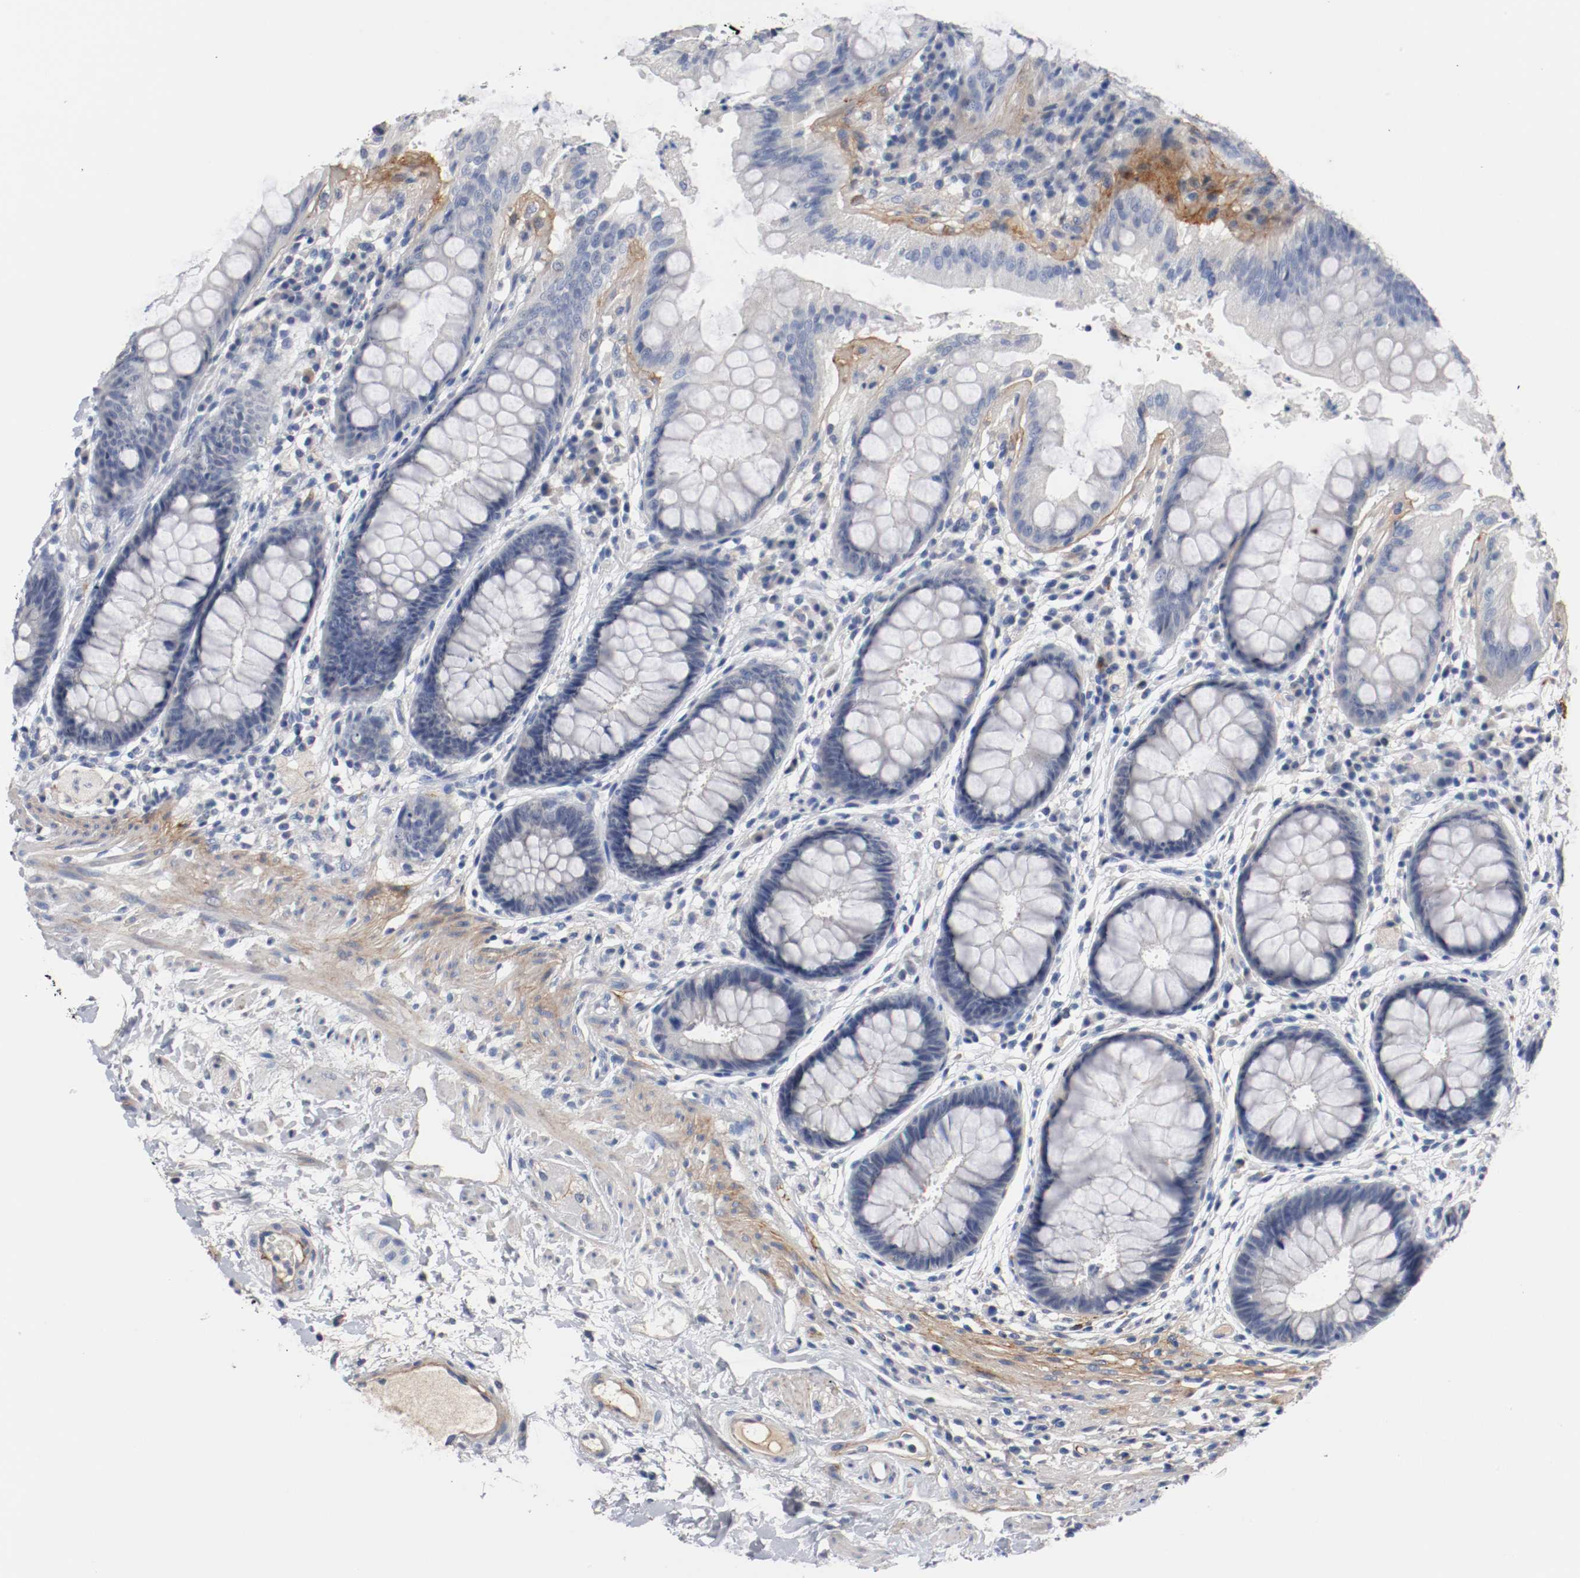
{"staining": {"intensity": "weak", "quantity": "25%-75%", "location": "cytoplasmic/membranous"}, "tissue": "rectum", "cell_type": "Glandular cells", "image_type": "normal", "snomed": [{"axis": "morphology", "description": "Normal tissue, NOS"}, {"axis": "topography", "description": "Rectum"}], "caption": "About 25%-75% of glandular cells in benign rectum show weak cytoplasmic/membranous protein positivity as visualized by brown immunohistochemical staining.", "gene": "TNC", "patient": {"sex": "female", "age": 46}}